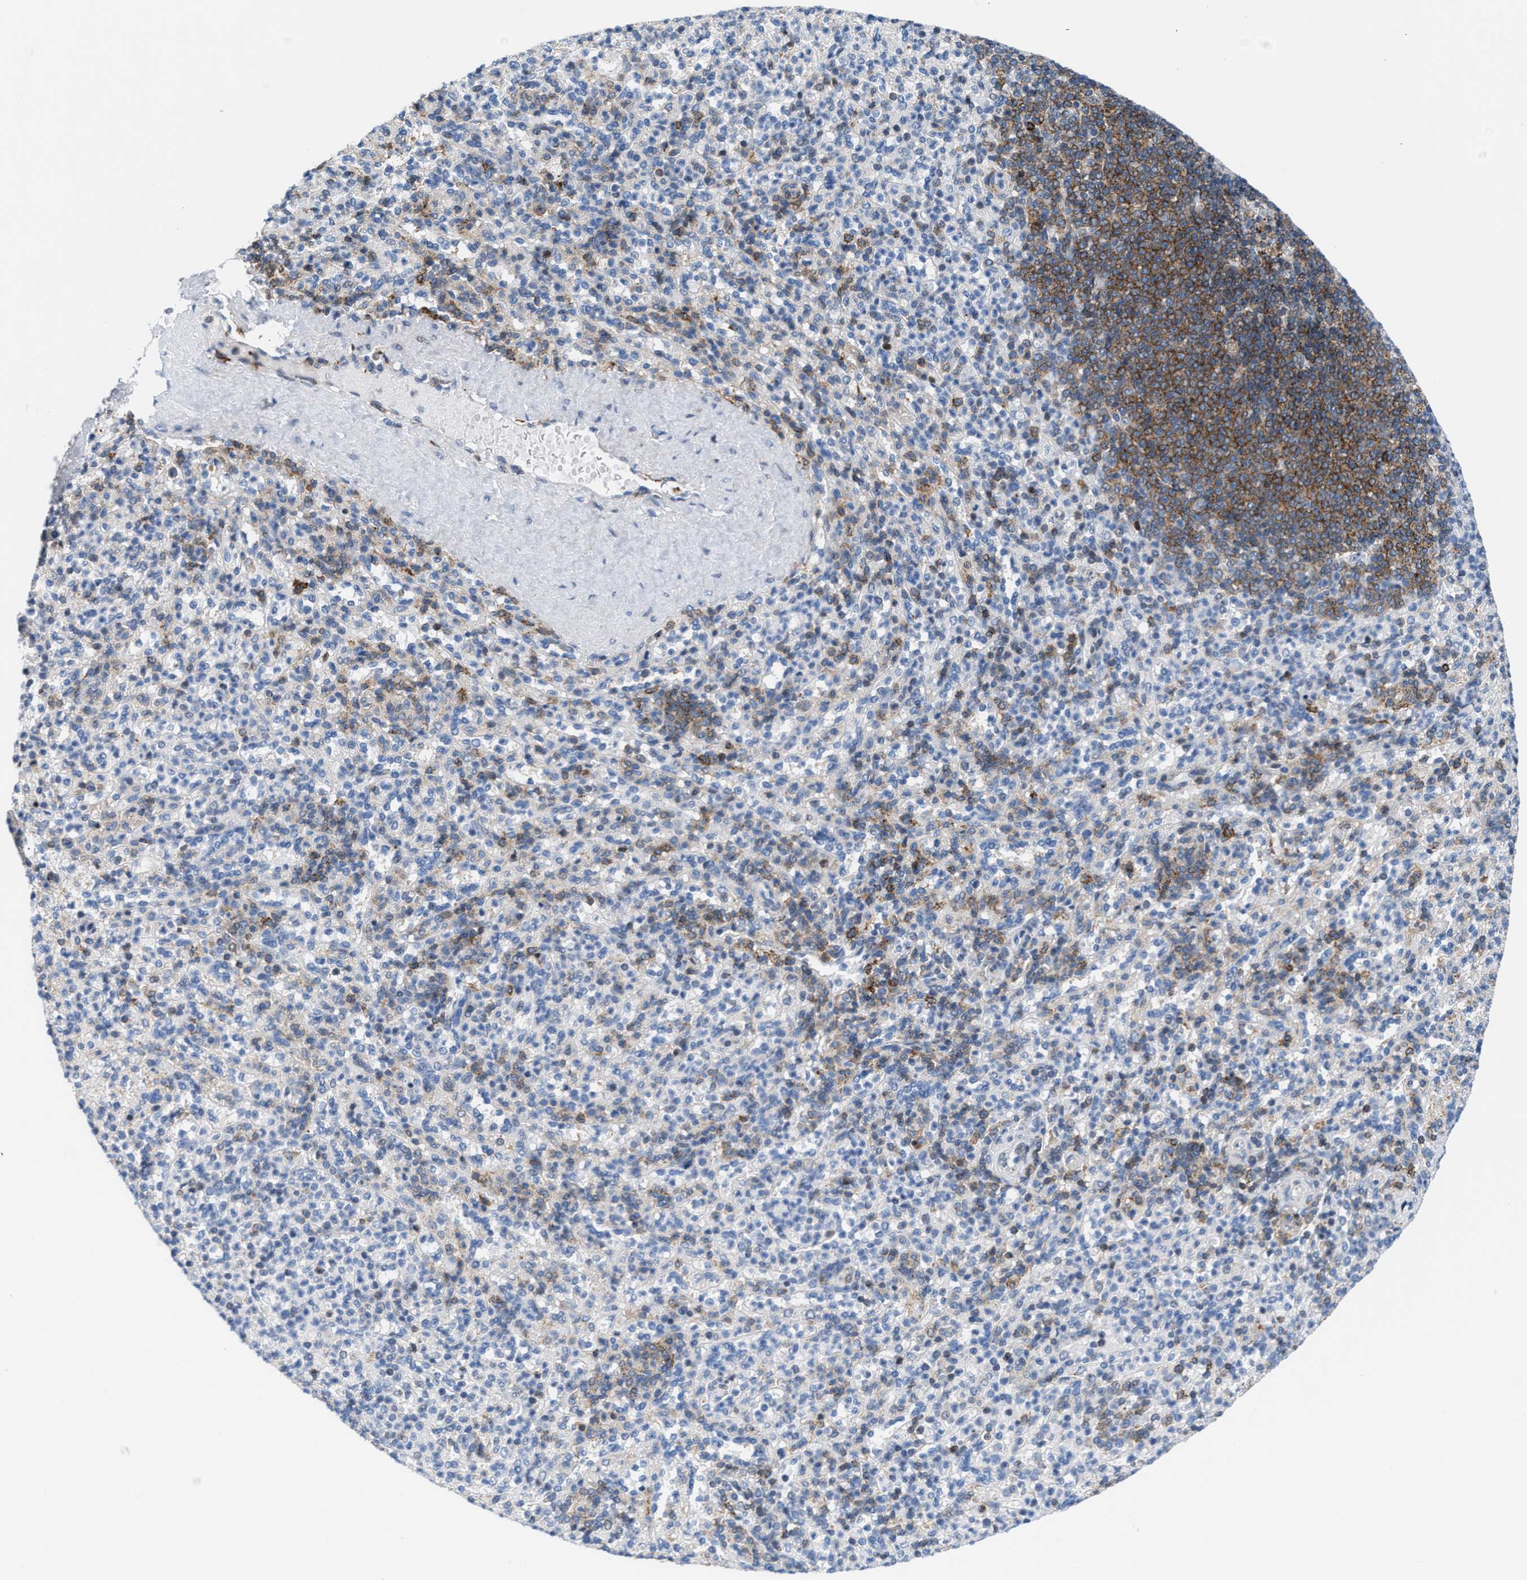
{"staining": {"intensity": "moderate", "quantity": "<25%", "location": "cytoplasmic/membranous"}, "tissue": "spleen", "cell_type": "Cells in red pulp", "image_type": "normal", "snomed": [{"axis": "morphology", "description": "Normal tissue, NOS"}, {"axis": "topography", "description": "Spleen"}], "caption": "Immunohistochemistry (IHC) (DAB (3,3'-diaminobenzidine)) staining of benign spleen displays moderate cytoplasmic/membranous protein positivity in approximately <25% of cells in red pulp.", "gene": "ATP9A", "patient": {"sex": "male", "age": 36}}